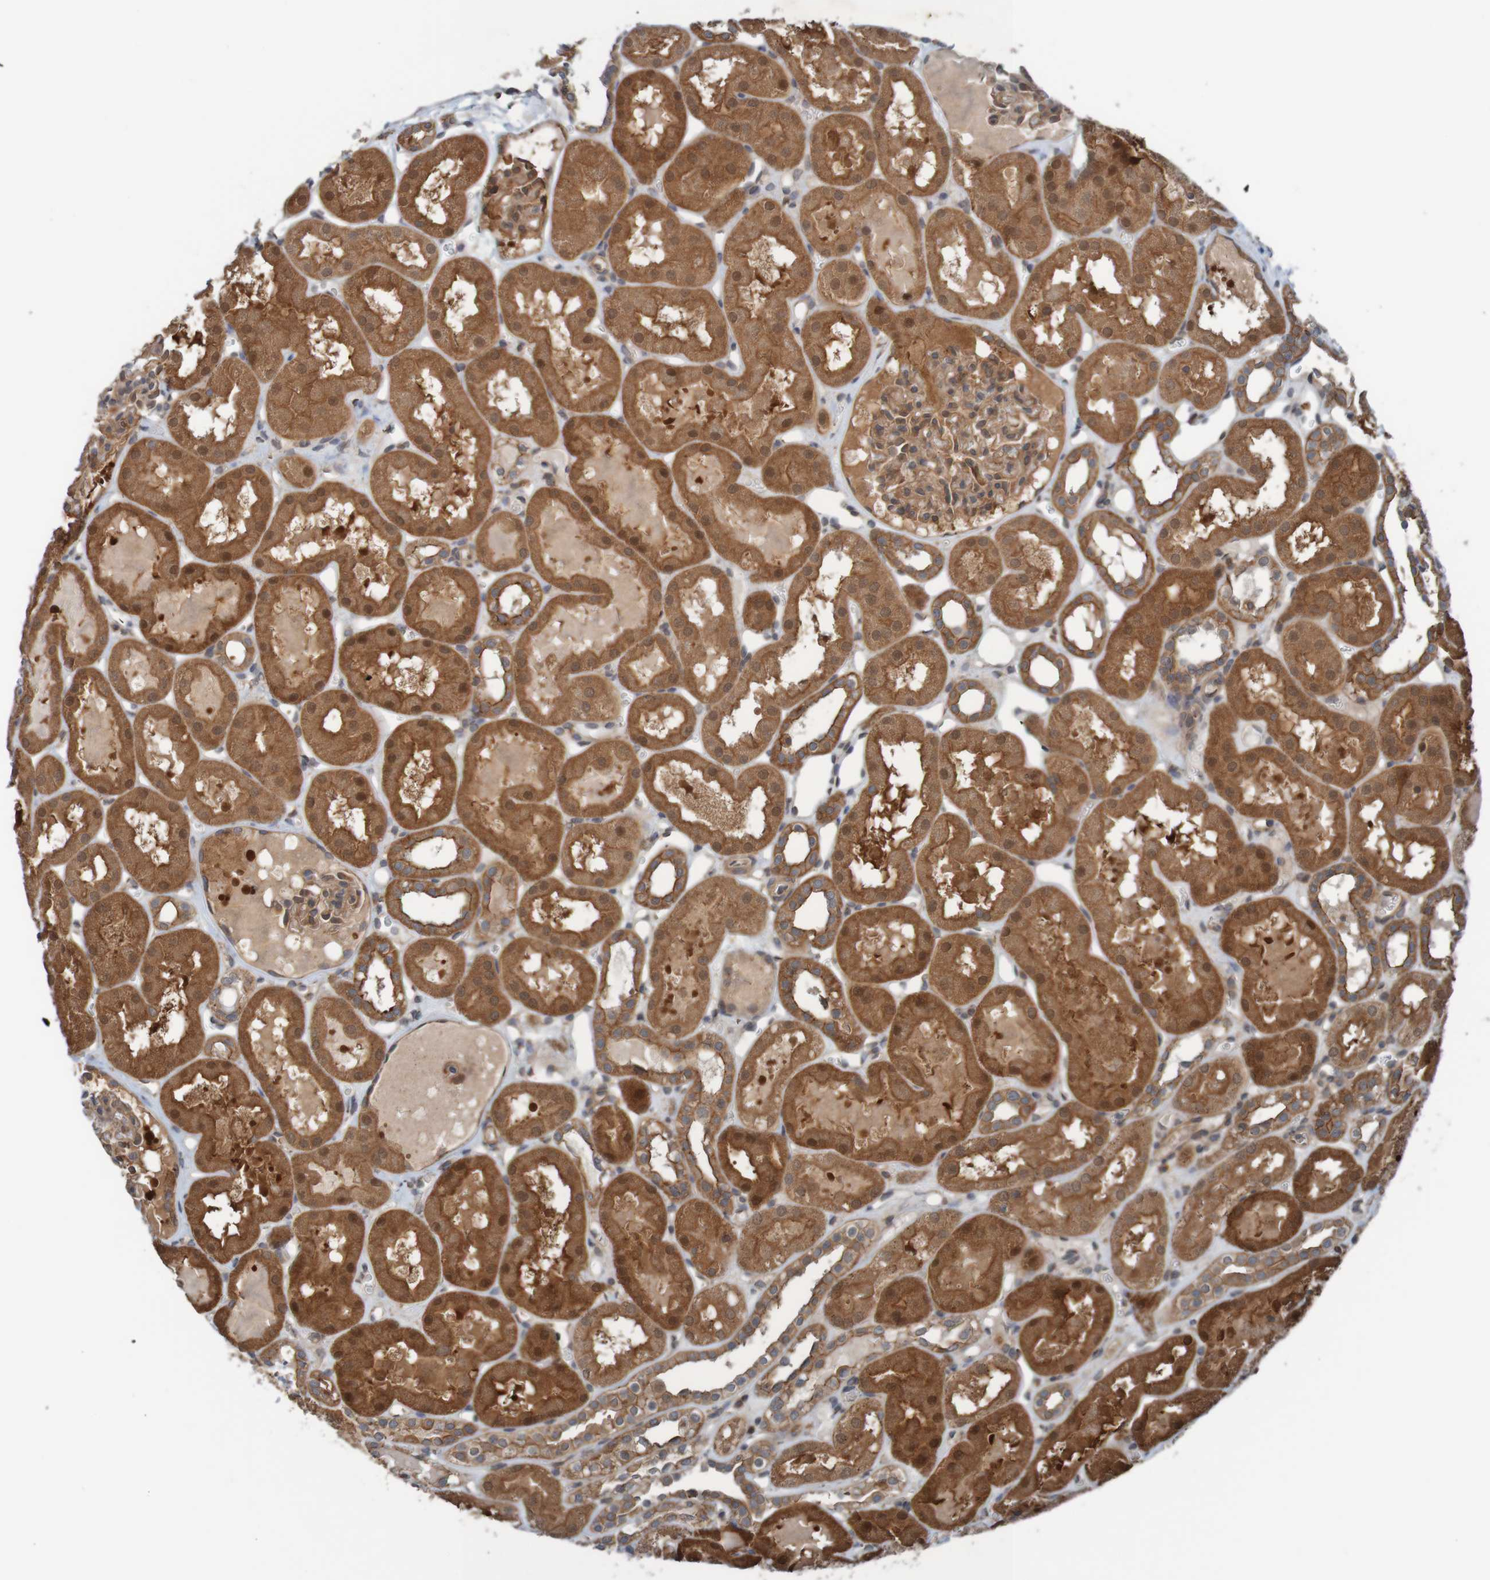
{"staining": {"intensity": "moderate", "quantity": ">75%", "location": "cytoplasmic/membranous"}, "tissue": "kidney", "cell_type": "Cells in glomeruli", "image_type": "normal", "snomed": [{"axis": "morphology", "description": "Normal tissue, NOS"}, {"axis": "topography", "description": "Kidney"}, {"axis": "topography", "description": "Urinary bladder"}], "caption": "IHC photomicrograph of benign kidney stained for a protein (brown), which shows medium levels of moderate cytoplasmic/membranous positivity in approximately >75% of cells in glomeruli.", "gene": "ARHGEF11", "patient": {"sex": "male", "age": 16}}